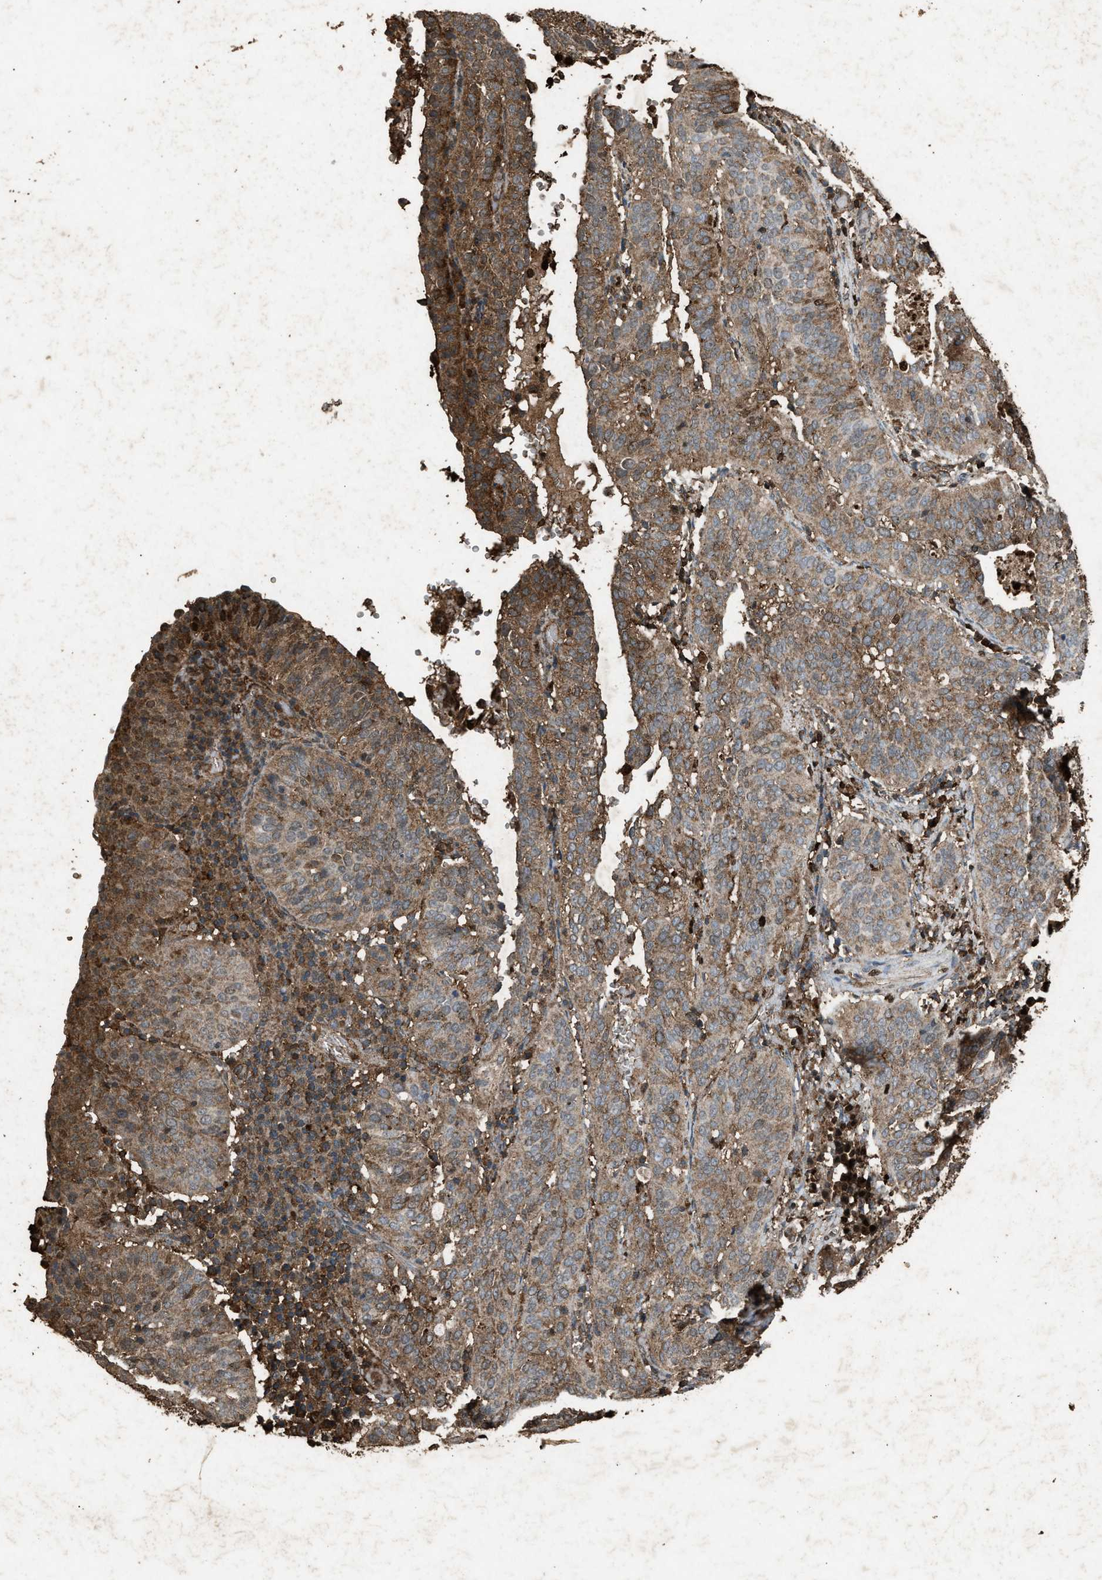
{"staining": {"intensity": "moderate", "quantity": ">75%", "location": "cytoplasmic/membranous"}, "tissue": "cervical cancer", "cell_type": "Tumor cells", "image_type": "cancer", "snomed": [{"axis": "morphology", "description": "Squamous cell carcinoma, NOS"}, {"axis": "topography", "description": "Cervix"}], "caption": "Immunohistochemical staining of cervical cancer shows medium levels of moderate cytoplasmic/membranous positivity in approximately >75% of tumor cells. (DAB IHC with brightfield microscopy, high magnification).", "gene": "PSMD1", "patient": {"sex": "female", "age": 39}}